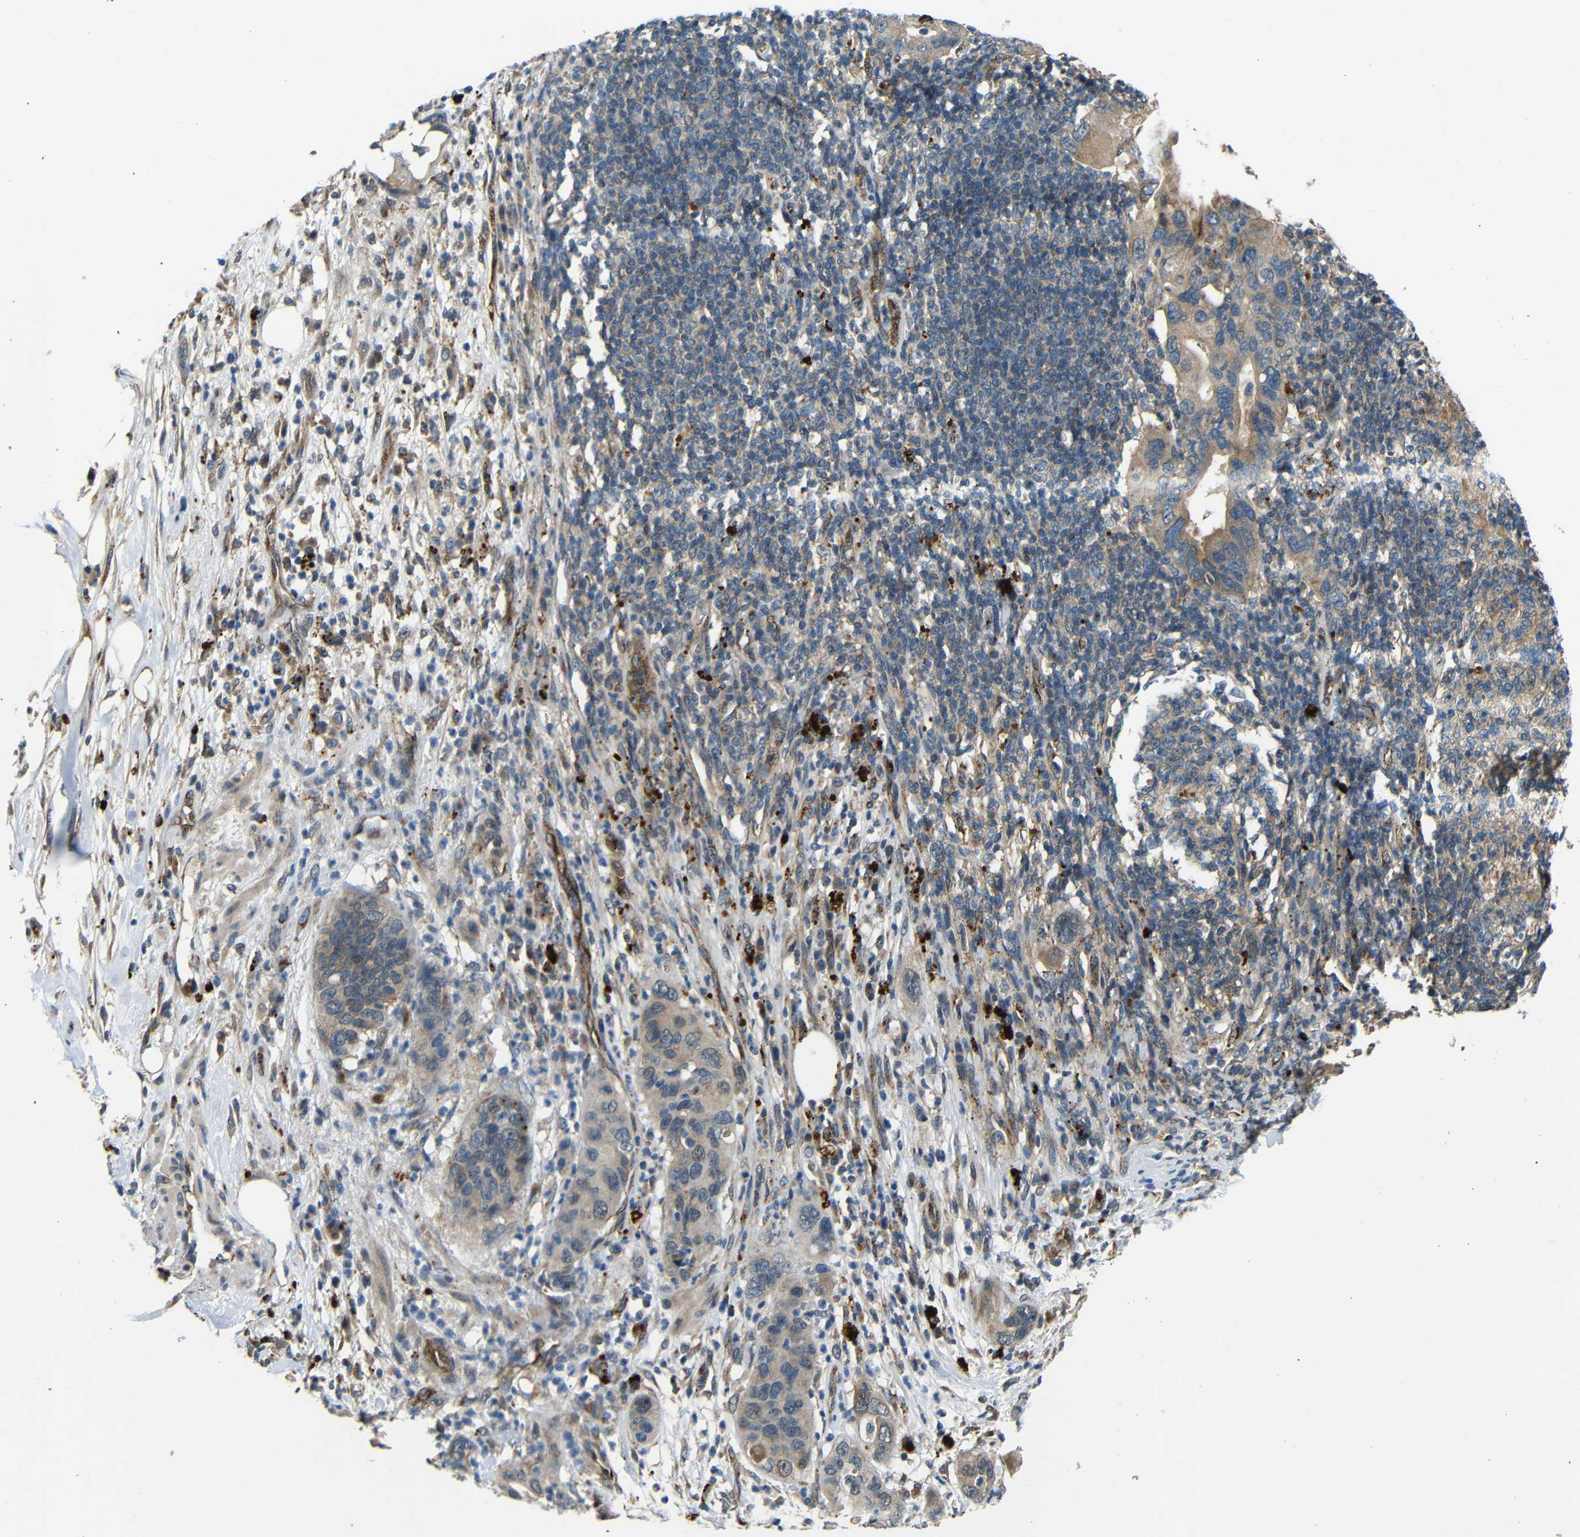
{"staining": {"intensity": "weak", "quantity": ">75%", "location": "cytoplasmic/membranous"}, "tissue": "pancreatic cancer", "cell_type": "Tumor cells", "image_type": "cancer", "snomed": [{"axis": "morphology", "description": "Adenocarcinoma, NOS"}, {"axis": "topography", "description": "Pancreas"}], "caption": "DAB (3,3'-diaminobenzidine) immunohistochemical staining of adenocarcinoma (pancreatic) exhibits weak cytoplasmic/membranous protein positivity in about >75% of tumor cells. (Brightfield microscopy of DAB IHC at high magnification).", "gene": "ATP7A", "patient": {"sex": "female", "age": 71}}